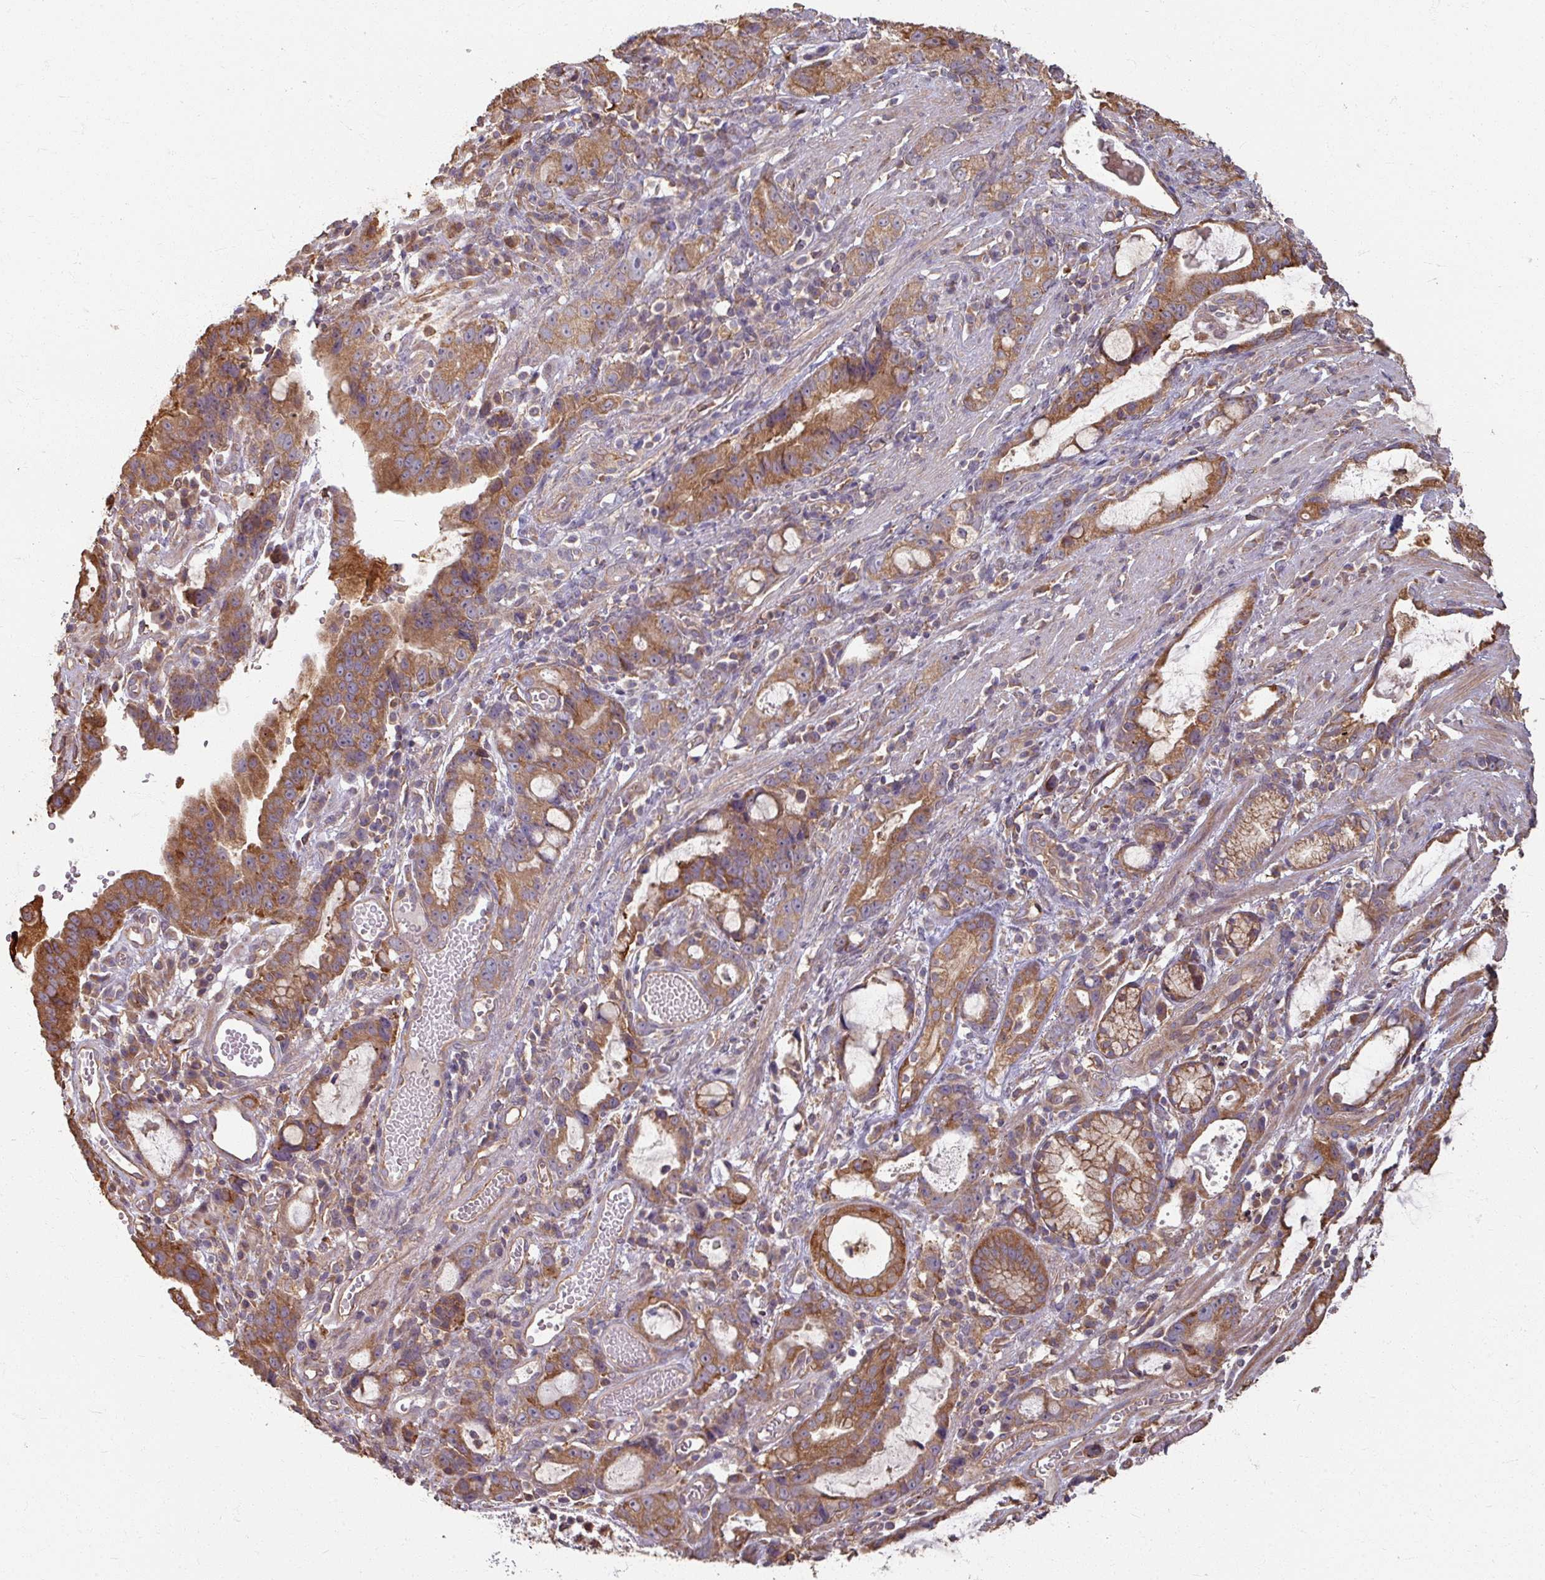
{"staining": {"intensity": "strong", "quantity": ">75%", "location": "cytoplasmic/membranous"}, "tissue": "stomach cancer", "cell_type": "Tumor cells", "image_type": "cancer", "snomed": [{"axis": "morphology", "description": "Adenocarcinoma, NOS"}, {"axis": "topography", "description": "Stomach"}], "caption": "A photomicrograph of human stomach cancer (adenocarcinoma) stained for a protein displays strong cytoplasmic/membranous brown staining in tumor cells. Using DAB (3,3'-diaminobenzidine) (brown) and hematoxylin (blue) stains, captured at high magnification using brightfield microscopy.", "gene": "CCDC68", "patient": {"sex": "male", "age": 55}}